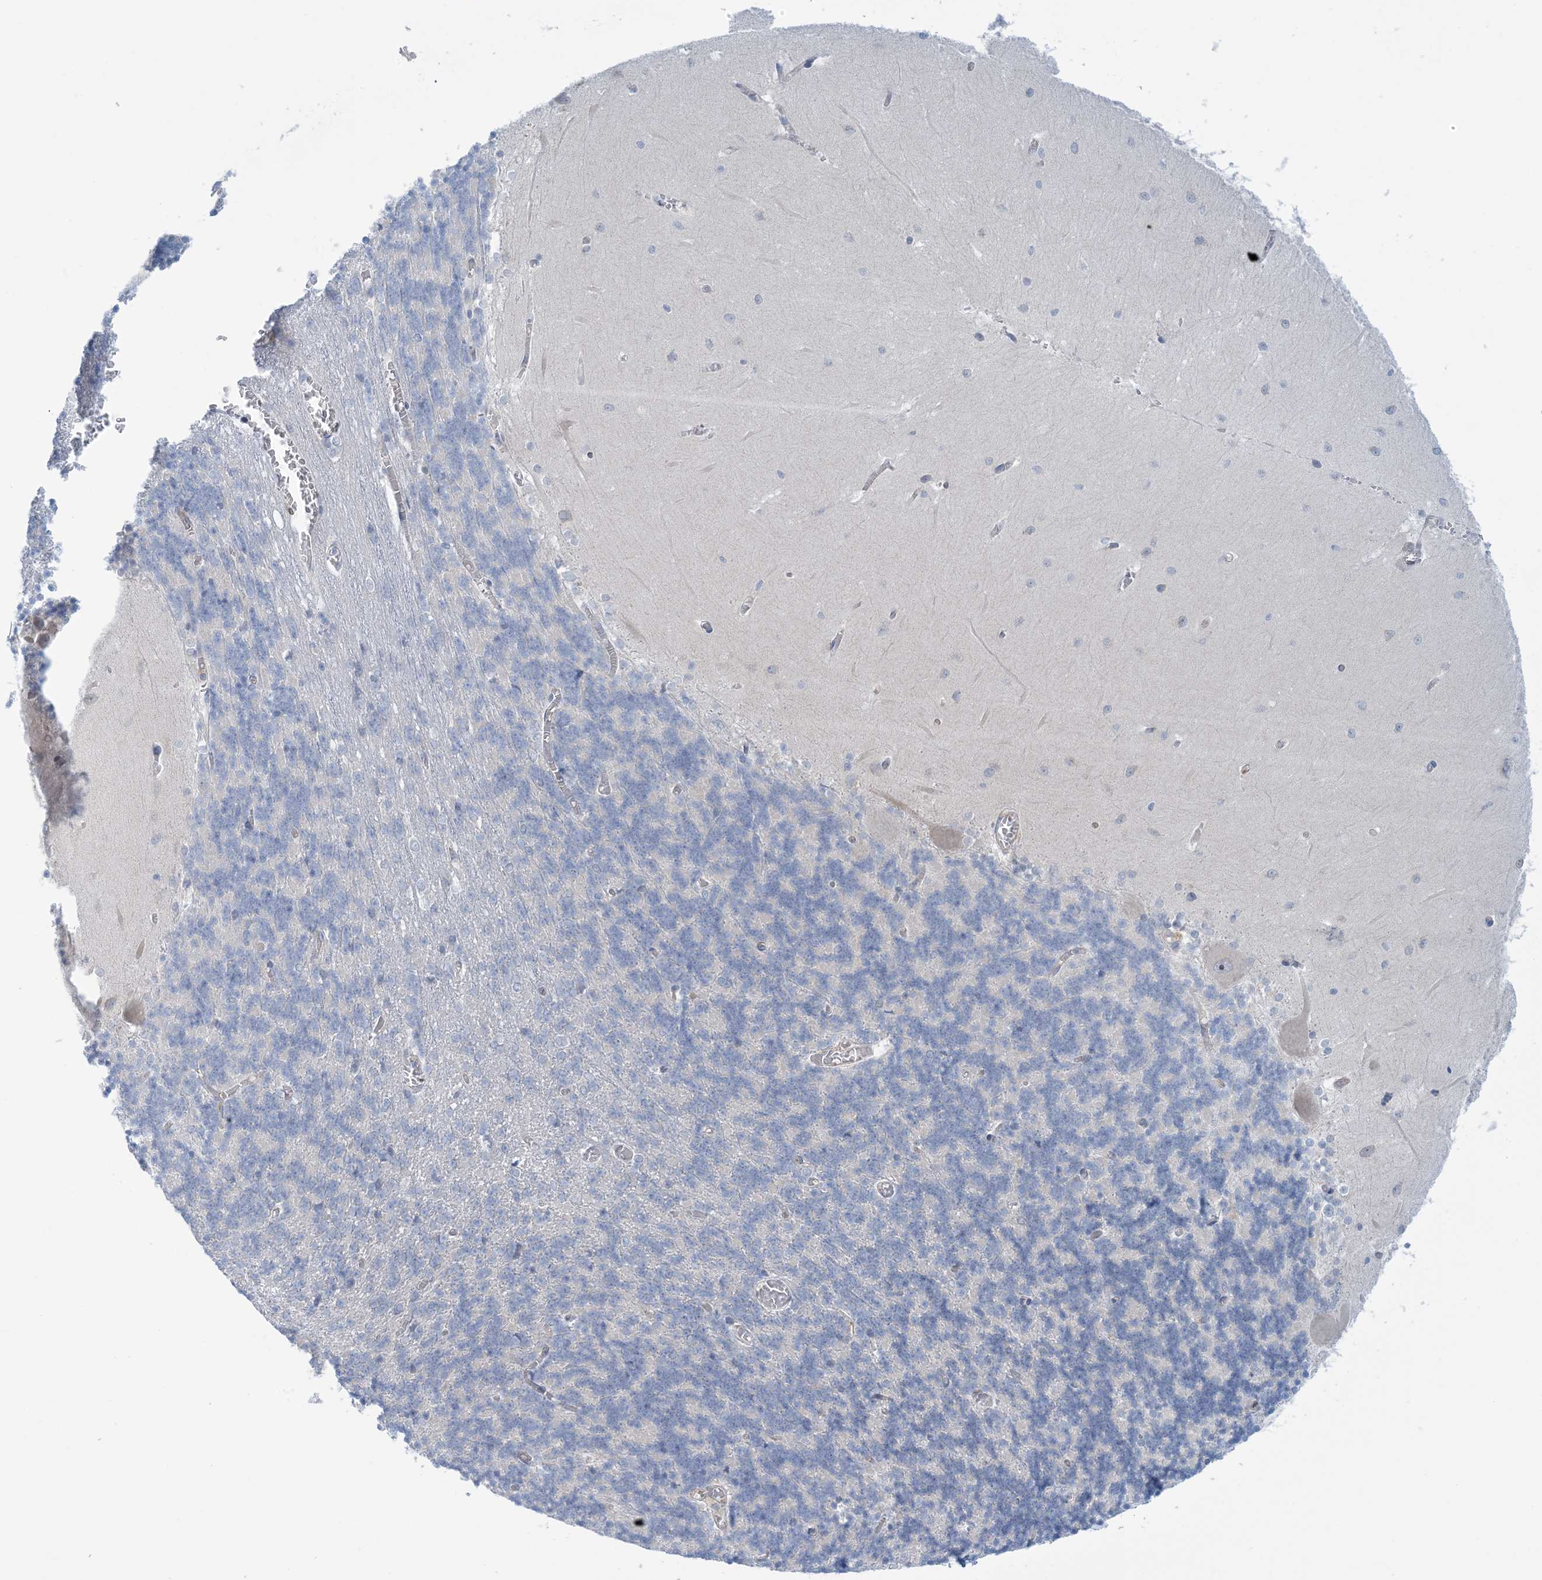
{"staining": {"intensity": "negative", "quantity": "none", "location": "none"}, "tissue": "cerebellum", "cell_type": "Cells in granular layer", "image_type": "normal", "snomed": [{"axis": "morphology", "description": "Normal tissue, NOS"}, {"axis": "topography", "description": "Cerebellum"}], "caption": "Histopathology image shows no significant protein staining in cells in granular layer of unremarkable cerebellum.", "gene": "MRPS18A", "patient": {"sex": "male", "age": 57}}